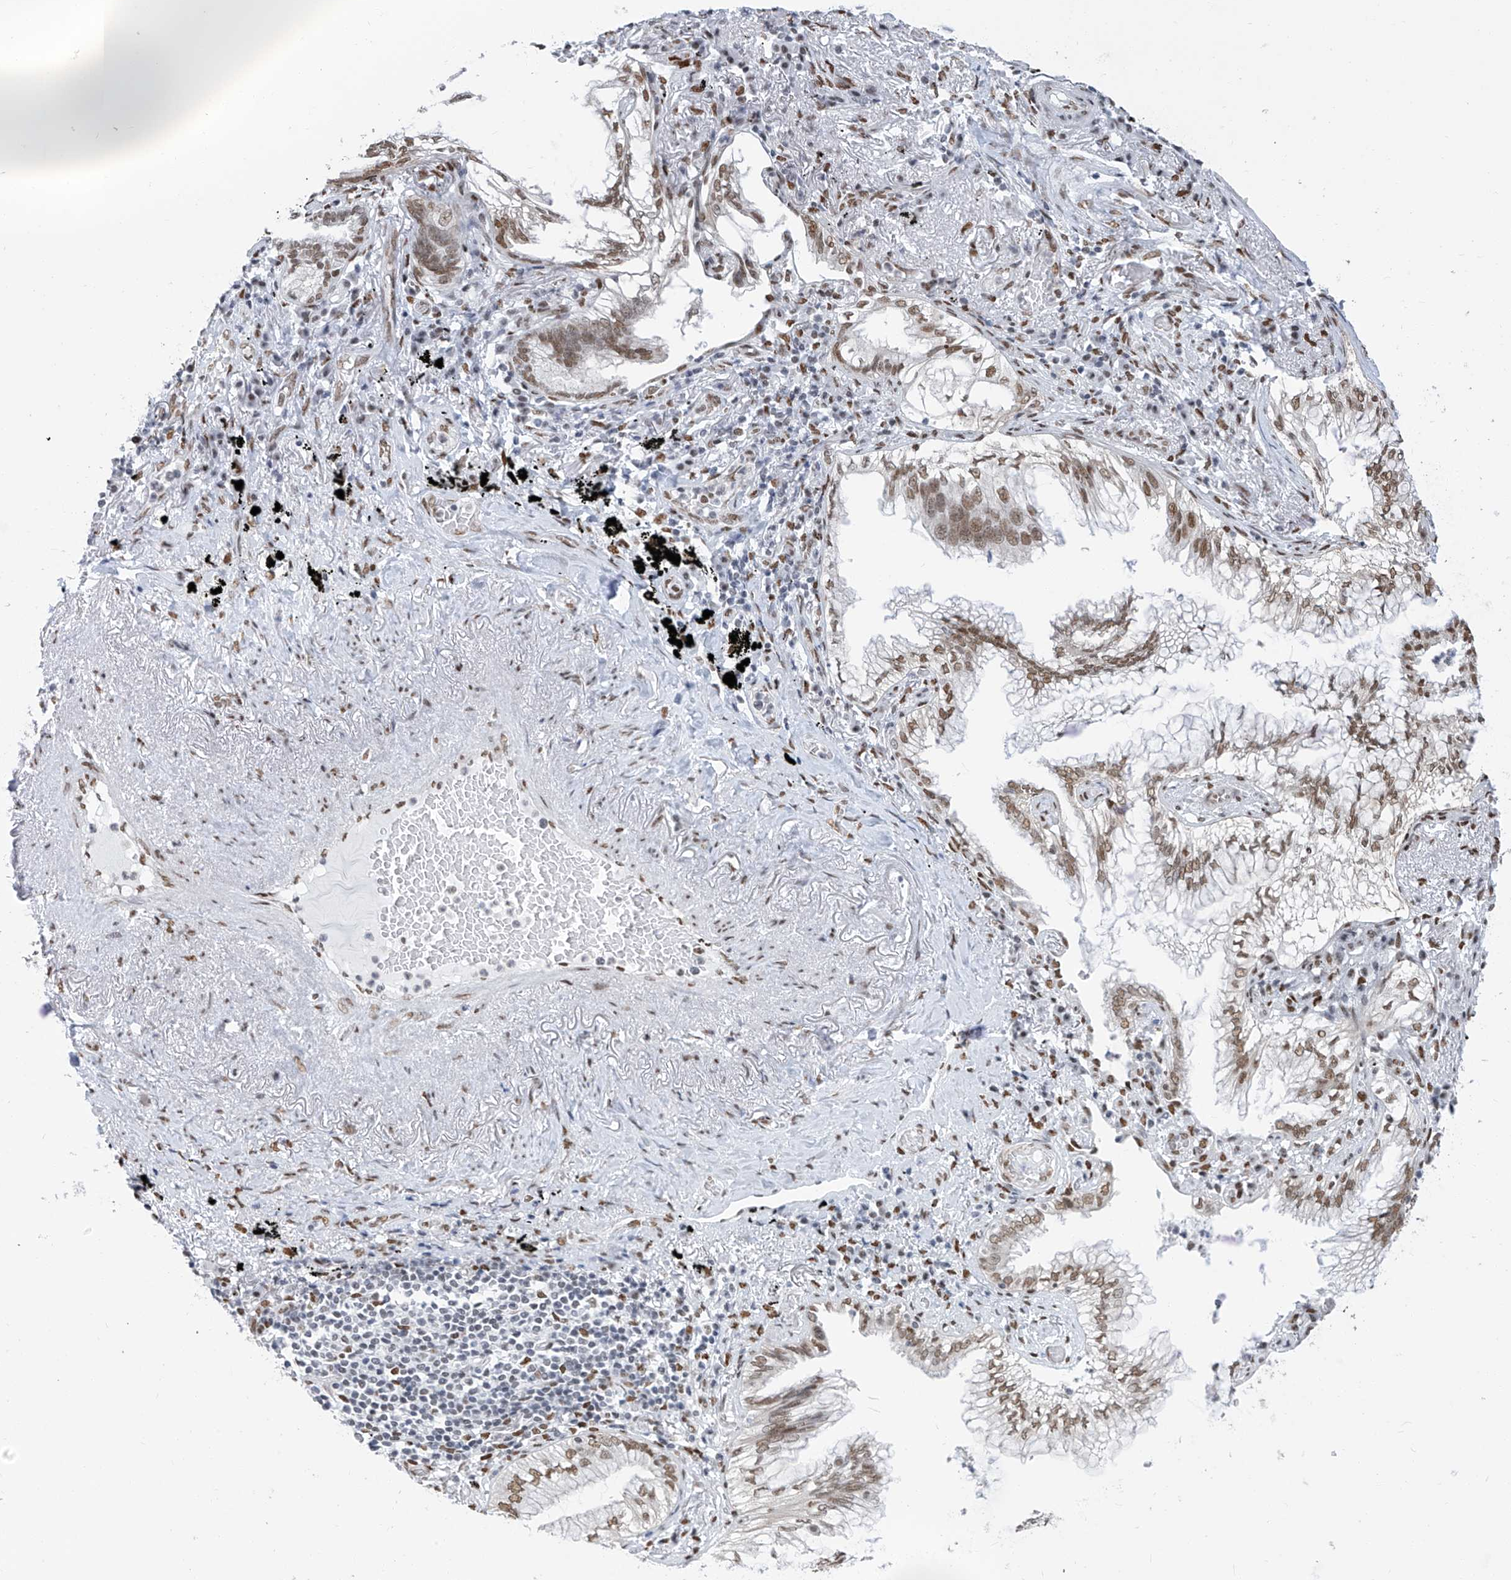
{"staining": {"intensity": "moderate", "quantity": ">75%", "location": "nuclear"}, "tissue": "lung cancer", "cell_type": "Tumor cells", "image_type": "cancer", "snomed": [{"axis": "morphology", "description": "Adenocarcinoma, NOS"}, {"axis": "topography", "description": "Lung"}], "caption": "This is a photomicrograph of immunohistochemistry (IHC) staining of lung cancer (adenocarcinoma), which shows moderate positivity in the nuclear of tumor cells.", "gene": "KHSRP", "patient": {"sex": "female", "age": 70}}